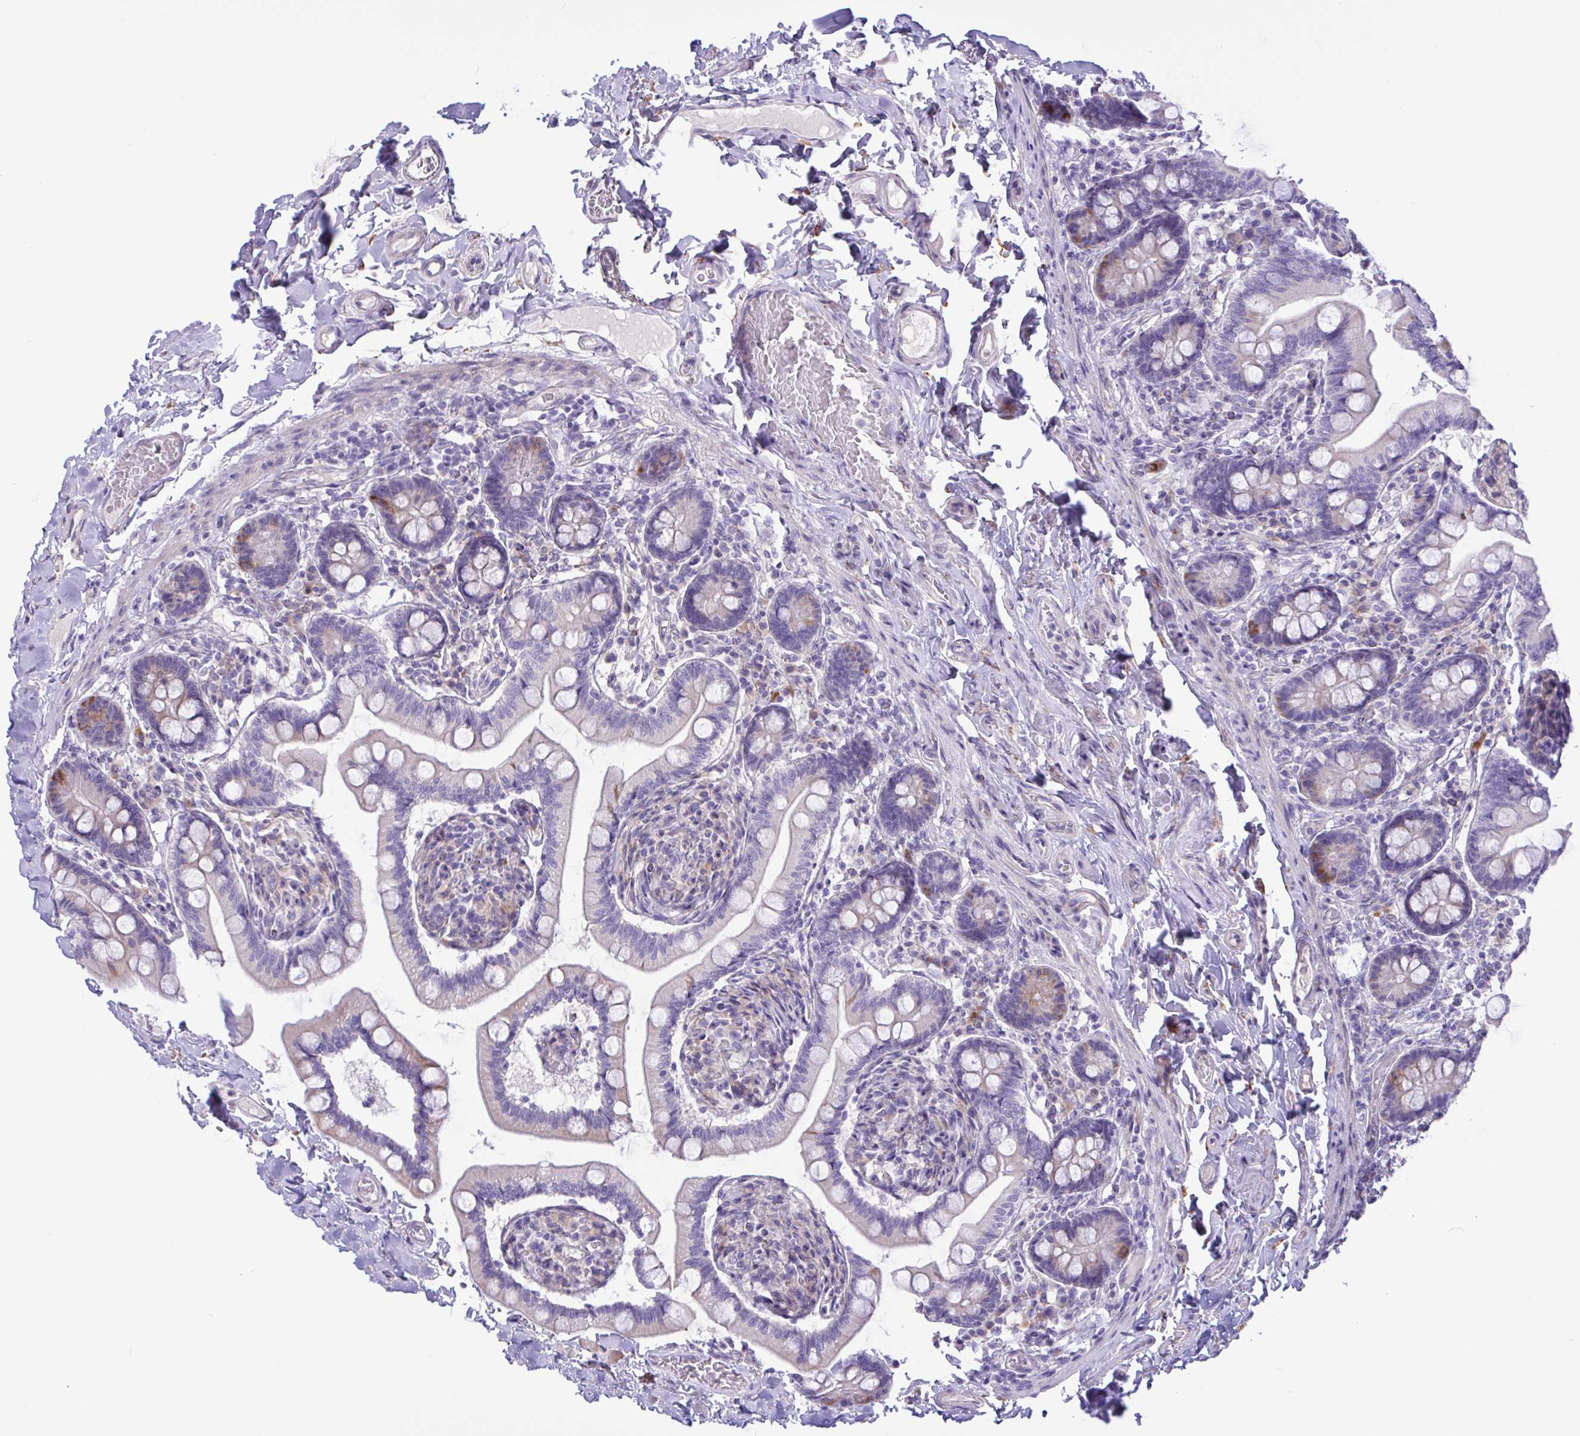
{"staining": {"intensity": "weak", "quantity": "<25%", "location": "cytoplasmic/membranous"}, "tissue": "small intestine", "cell_type": "Glandular cells", "image_type": "normal", "snomed": [{"axis": "morphology", "description": "Normal tissue, NOS"}, {"axis": "topography", "description": "Small intestine"}], "caption": "This is an IHC micrograph of unremarkable human small intestine. There is no staining in glandular cells.", "gene": "DSC3", "patient": {"sex": "female", "age": 64}}